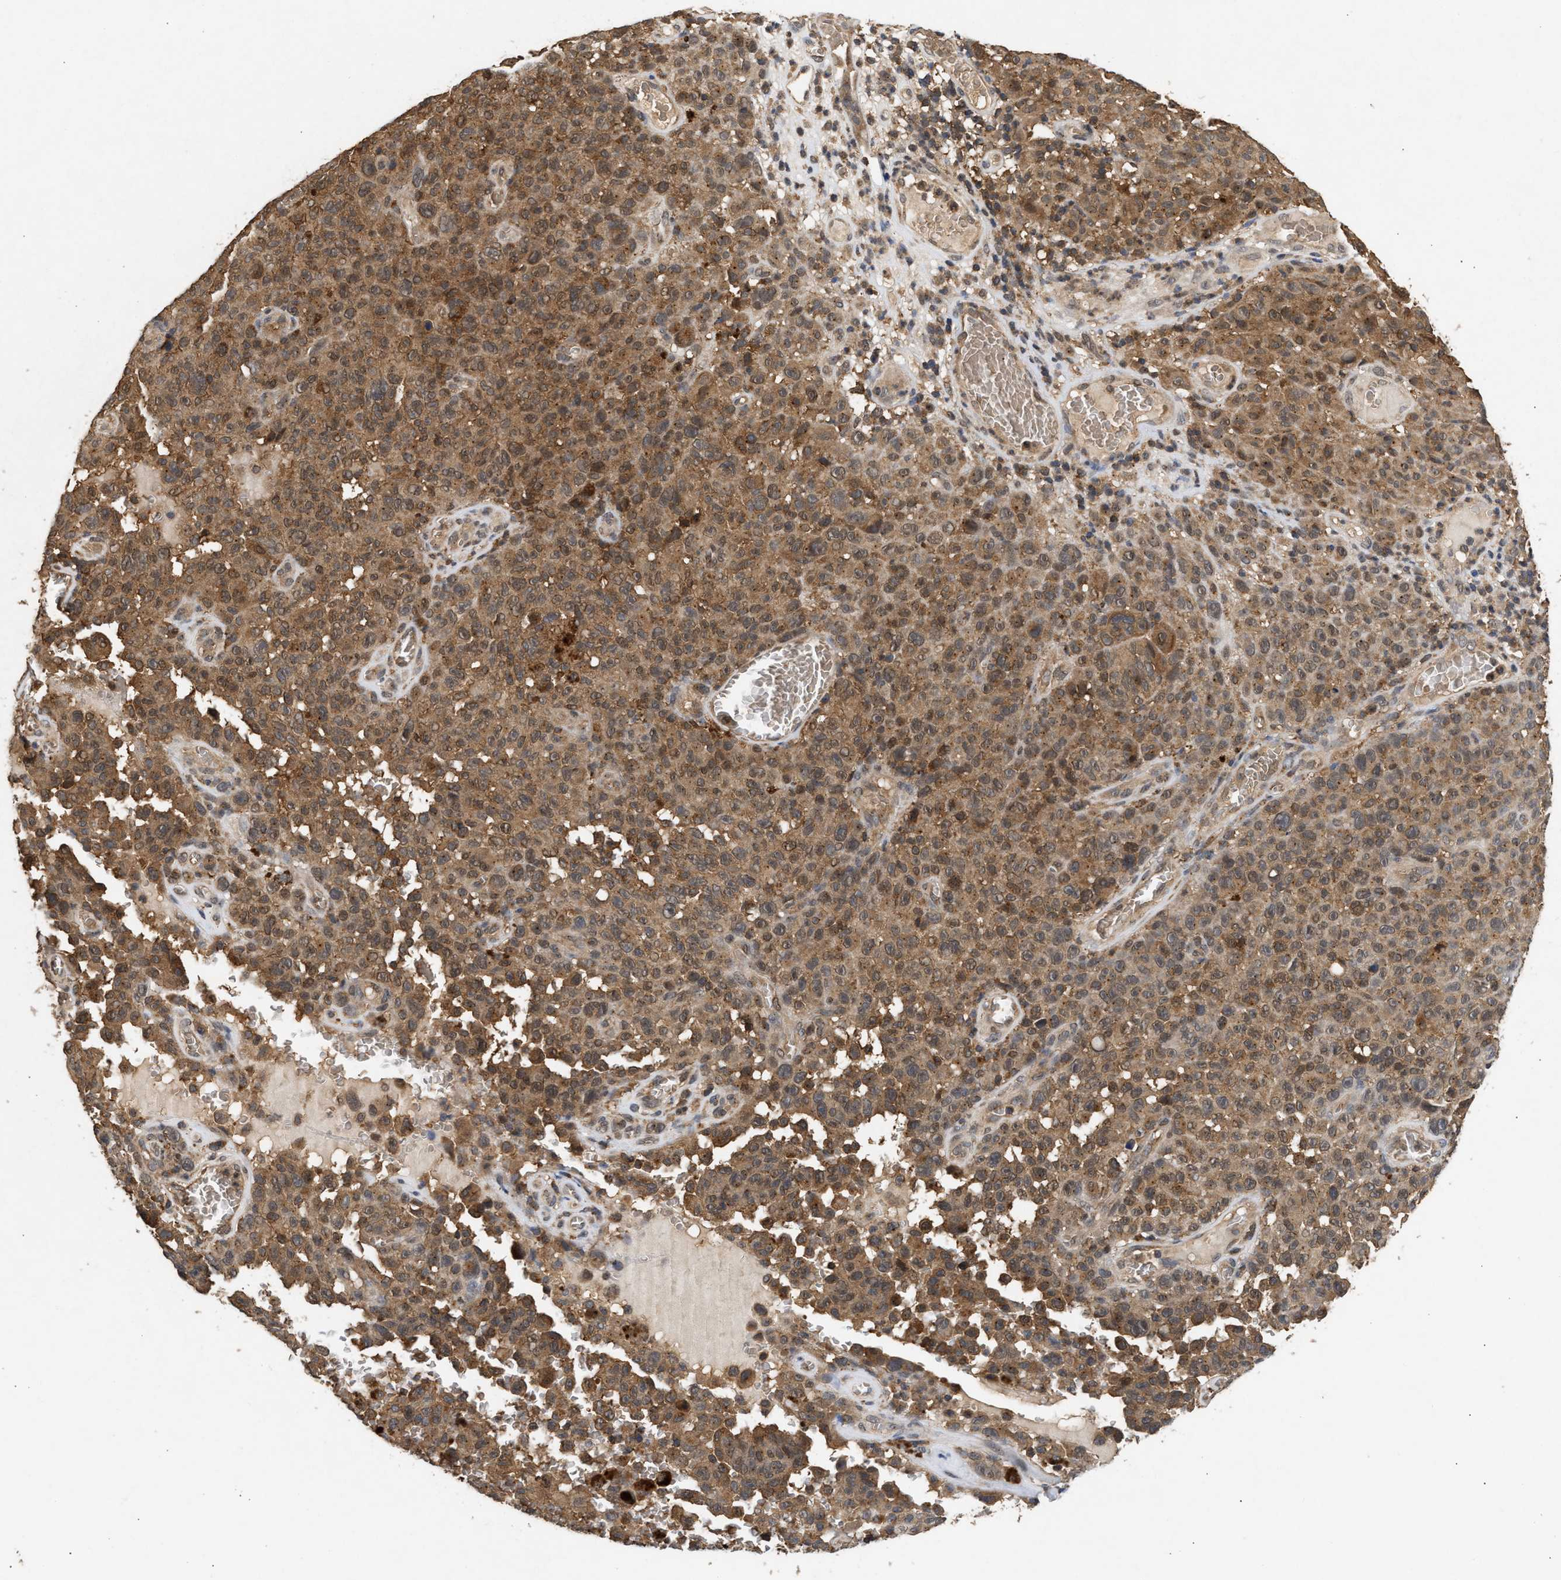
{"staining": {"intensity": "moderate", "quantity": ">75%", "location": "cytoplasmic/membranous,nuclear"}, "tissue": "melanoma", "cell_type": "Tumor cells", "image_type": "cancer", "snomed": [{"axis": "morphology", "description": "Malignant melanoma, NOS"}, {"axis": "topography", "description": "Skin"}], "caption": "Protein analysis of melanoma tissue demonstrates moderate cytoplasmic/membranous and nuclear positivity in about >75% of tumor cells.", "gene": "FITM1", "patient": {"sex": "female", "age": 82}}